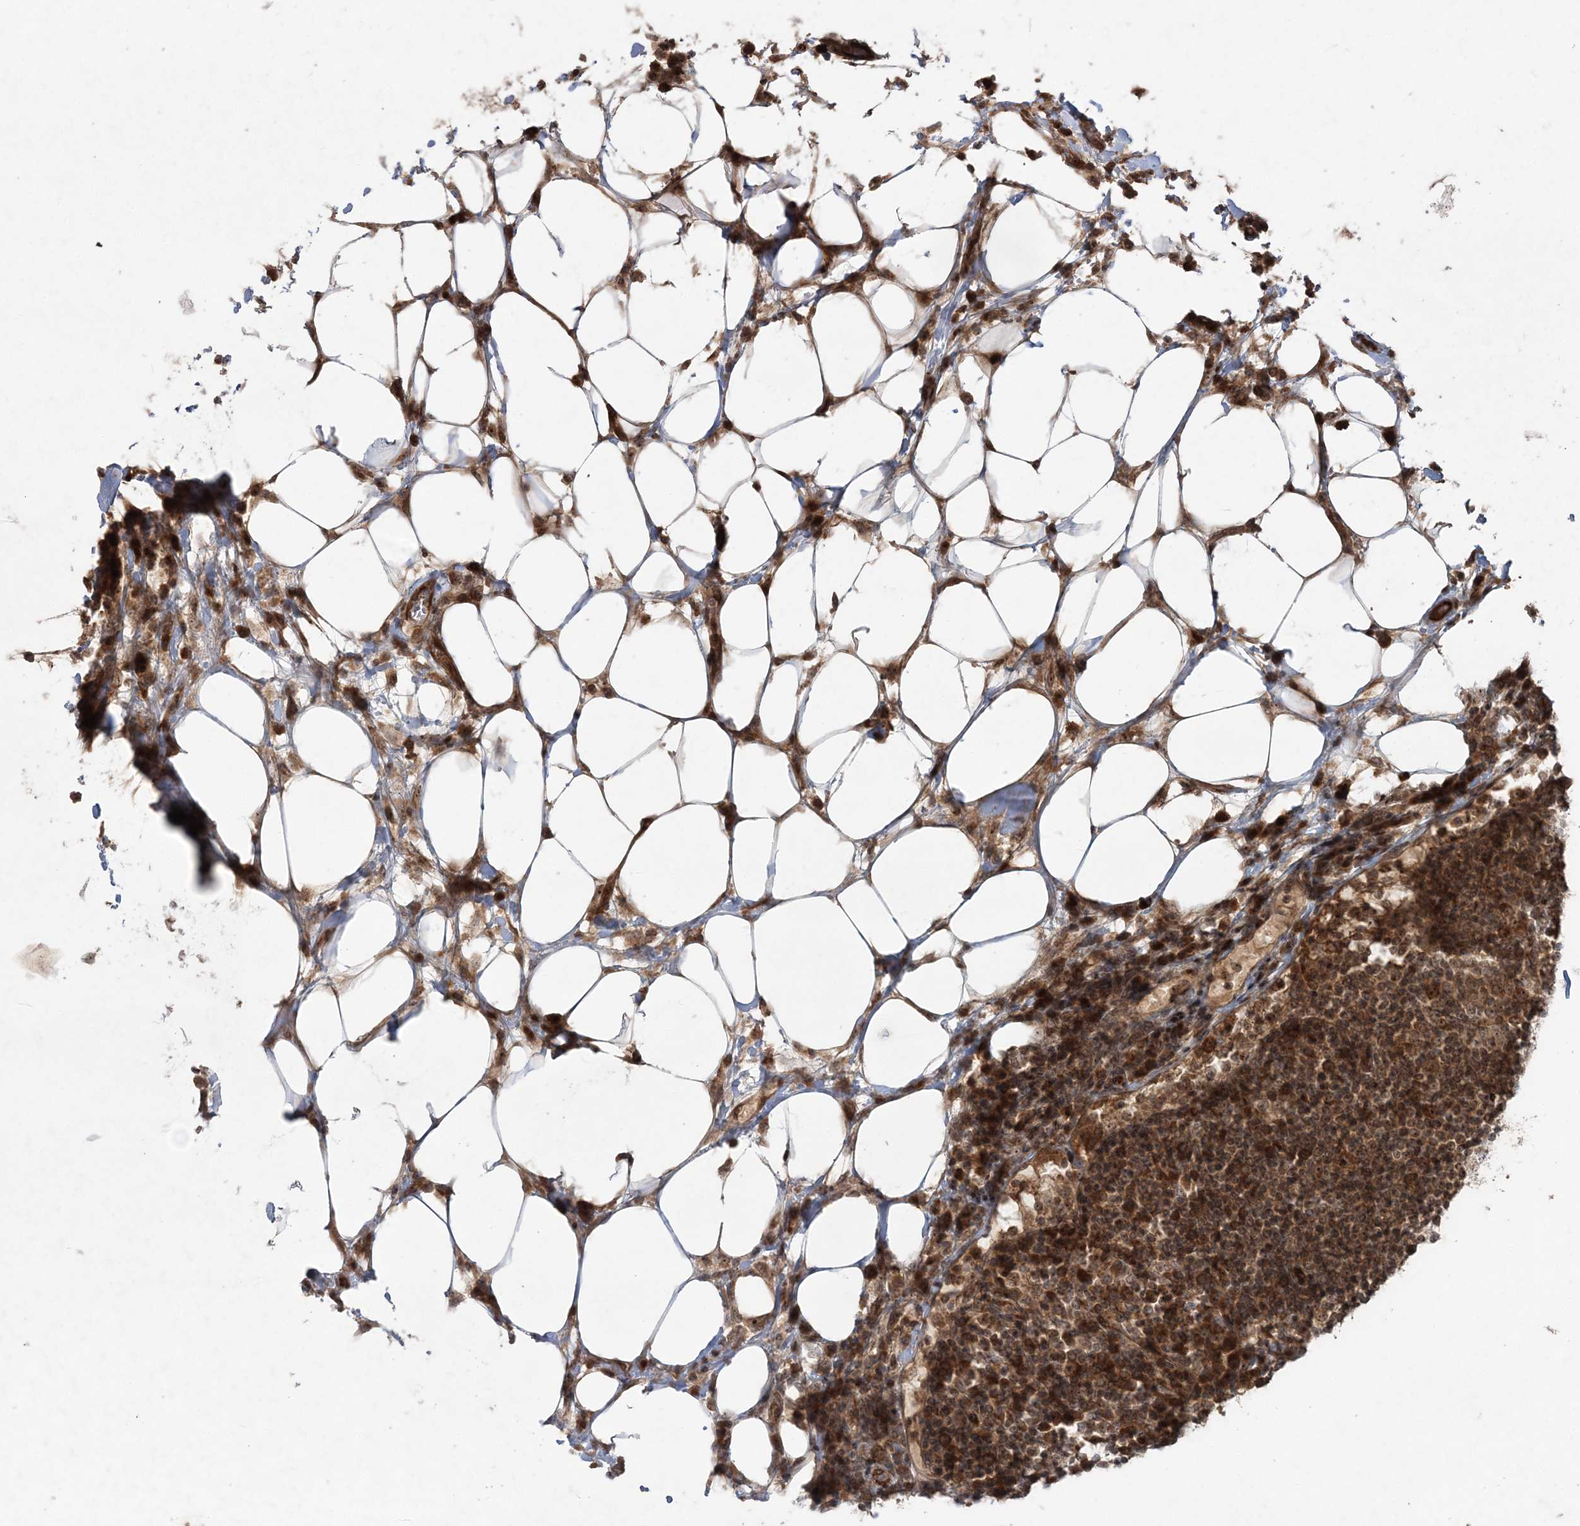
{"staining": {"intensity": "strong", "quantity": ">75%", "location": "cytoplasmic/membranous"}, "tissue": "lymph node", "cell_type": "Germinal center cells", "image_type": "normal", "snomed": [{"axis": "morphology", "description": "Normal tissue, NOS"}, {"axis": "topography", "description": "Lymph node"}], "caption": "This histopathology image demonstrates unremarkable lymph node stained with immunohistochemistry to label a protein in brown. The cytoplasmic/membranous of germinal center cells show strong positivity for the protein. Nuclei are counter-stained blue.", "gene": "SERINC1", "patient": {"sex": "female", "age": 53}}